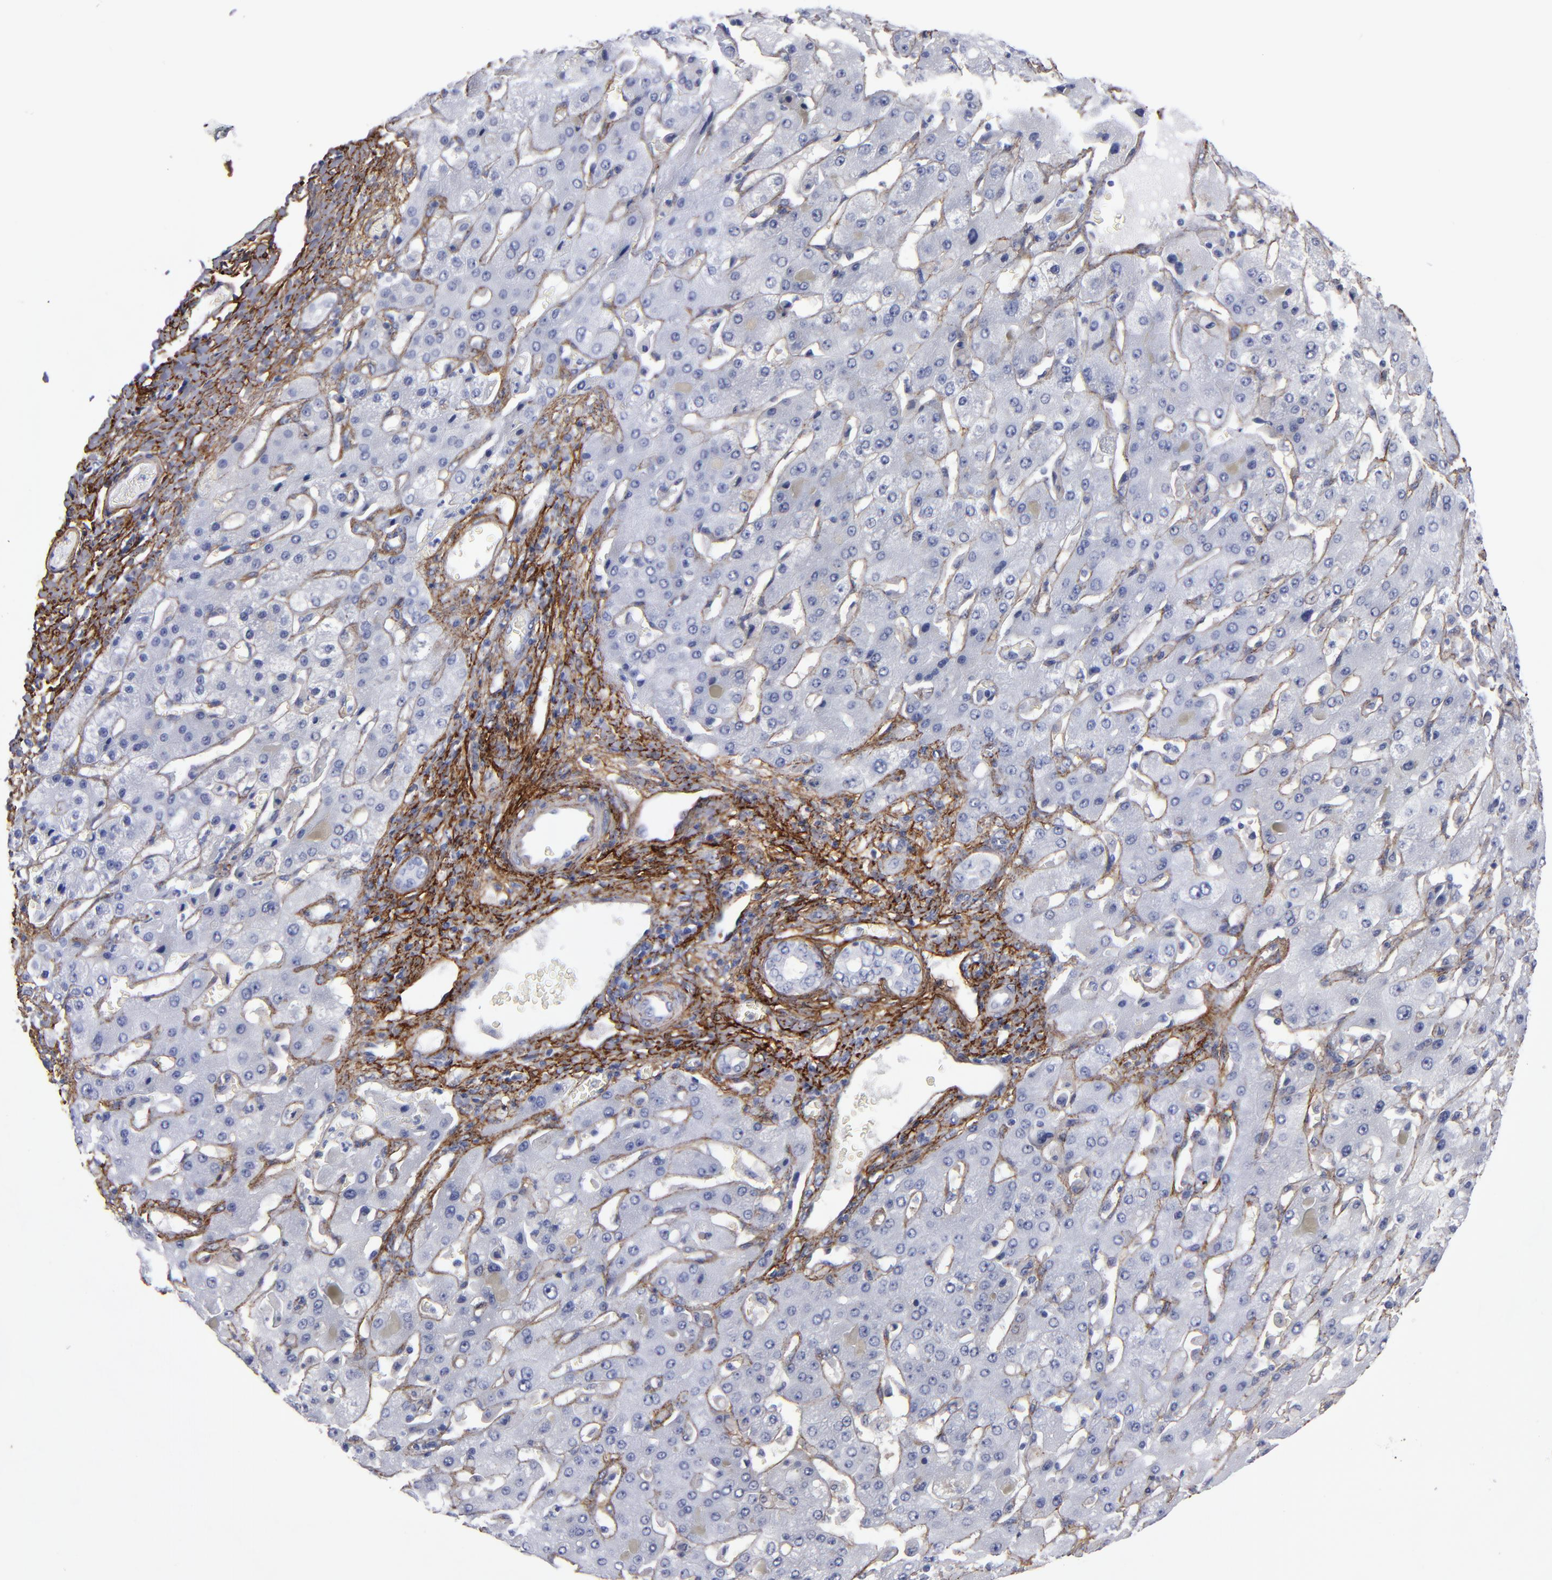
{"staining": {"intensity": "negative", "quantity": "none", "location": "none"}, "tissue": "liver cancer", "cell_type": "Tumor cells", "image_type": "cancer", "snomed": [{"axis": "morphology", "description": "Cholangiocarcinoma"}, {"axis": "topography", "description": "Liver"}], "caption": "Liver cholangiocarcinoma was stained to show a protein in brown. There is no significant staining in tumor cells.", "gene": "EMILIN1", "patient": {"sex": "female", "age": 52}}